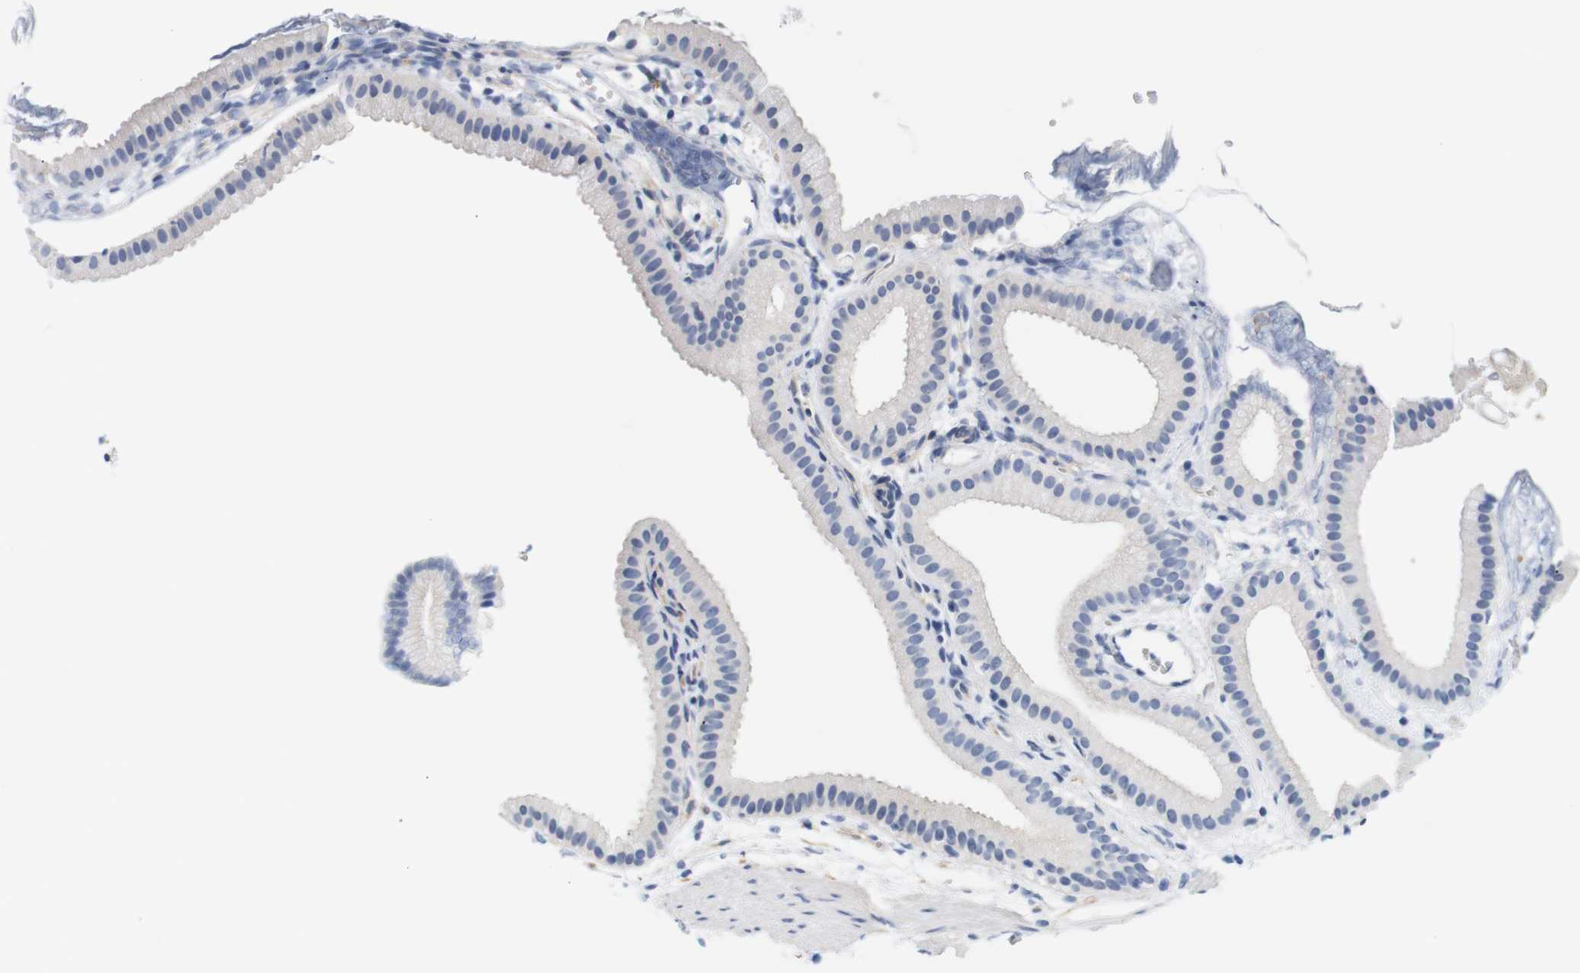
{"staining": {"intensity": "negative", "quantity": "none", "location": "none"}, "tissue": "gallbladder", "cell_type": "Glandular cells", "image_type": "normal", "snomed": [{"axis": "morphology", "description": "Normal tissue, NOS"}, {"axis": "topography", "description": "Gallbladder"}], "caption": "Immunohistochemistry (IHC) of normal gallbladder demonstrates no expression in glandular cells. (DAB (3,3'-diaminobenzidine) IHC visualized using brightfield microscopy, high magnification).", "gene": "STMN3", "patient": {"sex": "female", "age": 64}}